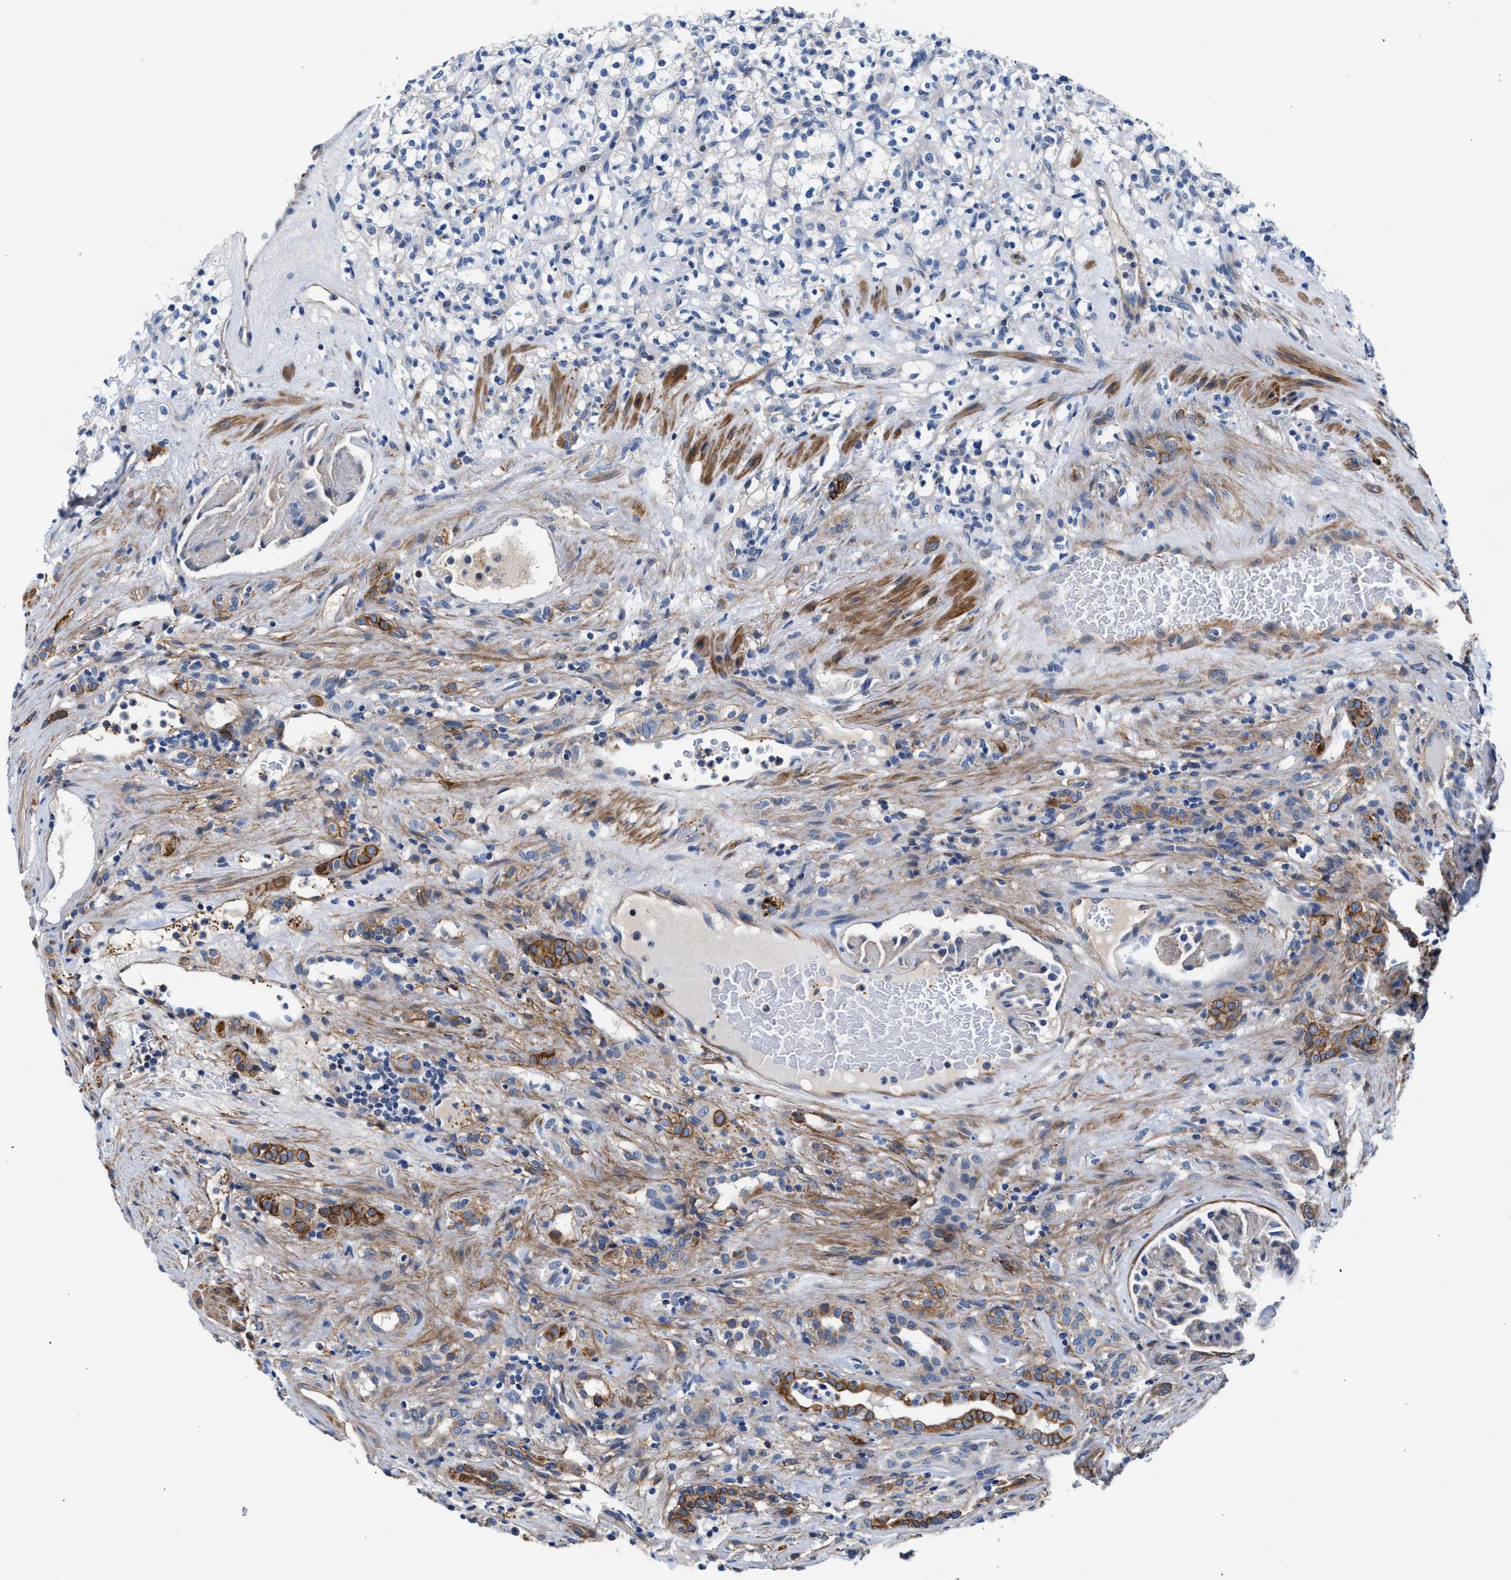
{"staining": {"intensity": "negative", "quantity": "none", "location": "none"}, "tissue": "renal cancer", "cell_type": "Tumor cells", "image_type": "cancer", "snomed": [{"axis": "morphology", "description": "Normal tissue, NOS"}, {"axis": "morphology", "description": "Adenocarcinoma, NOS"}, {"axis": "topography", "description": "Kidney"}], "caption": "An IHC micrograph of renal cancer is shown. There is no staining in tumor cells of renal cancer.", "gene": "PARG", "patient": {"sex": "female", "age": 72}}